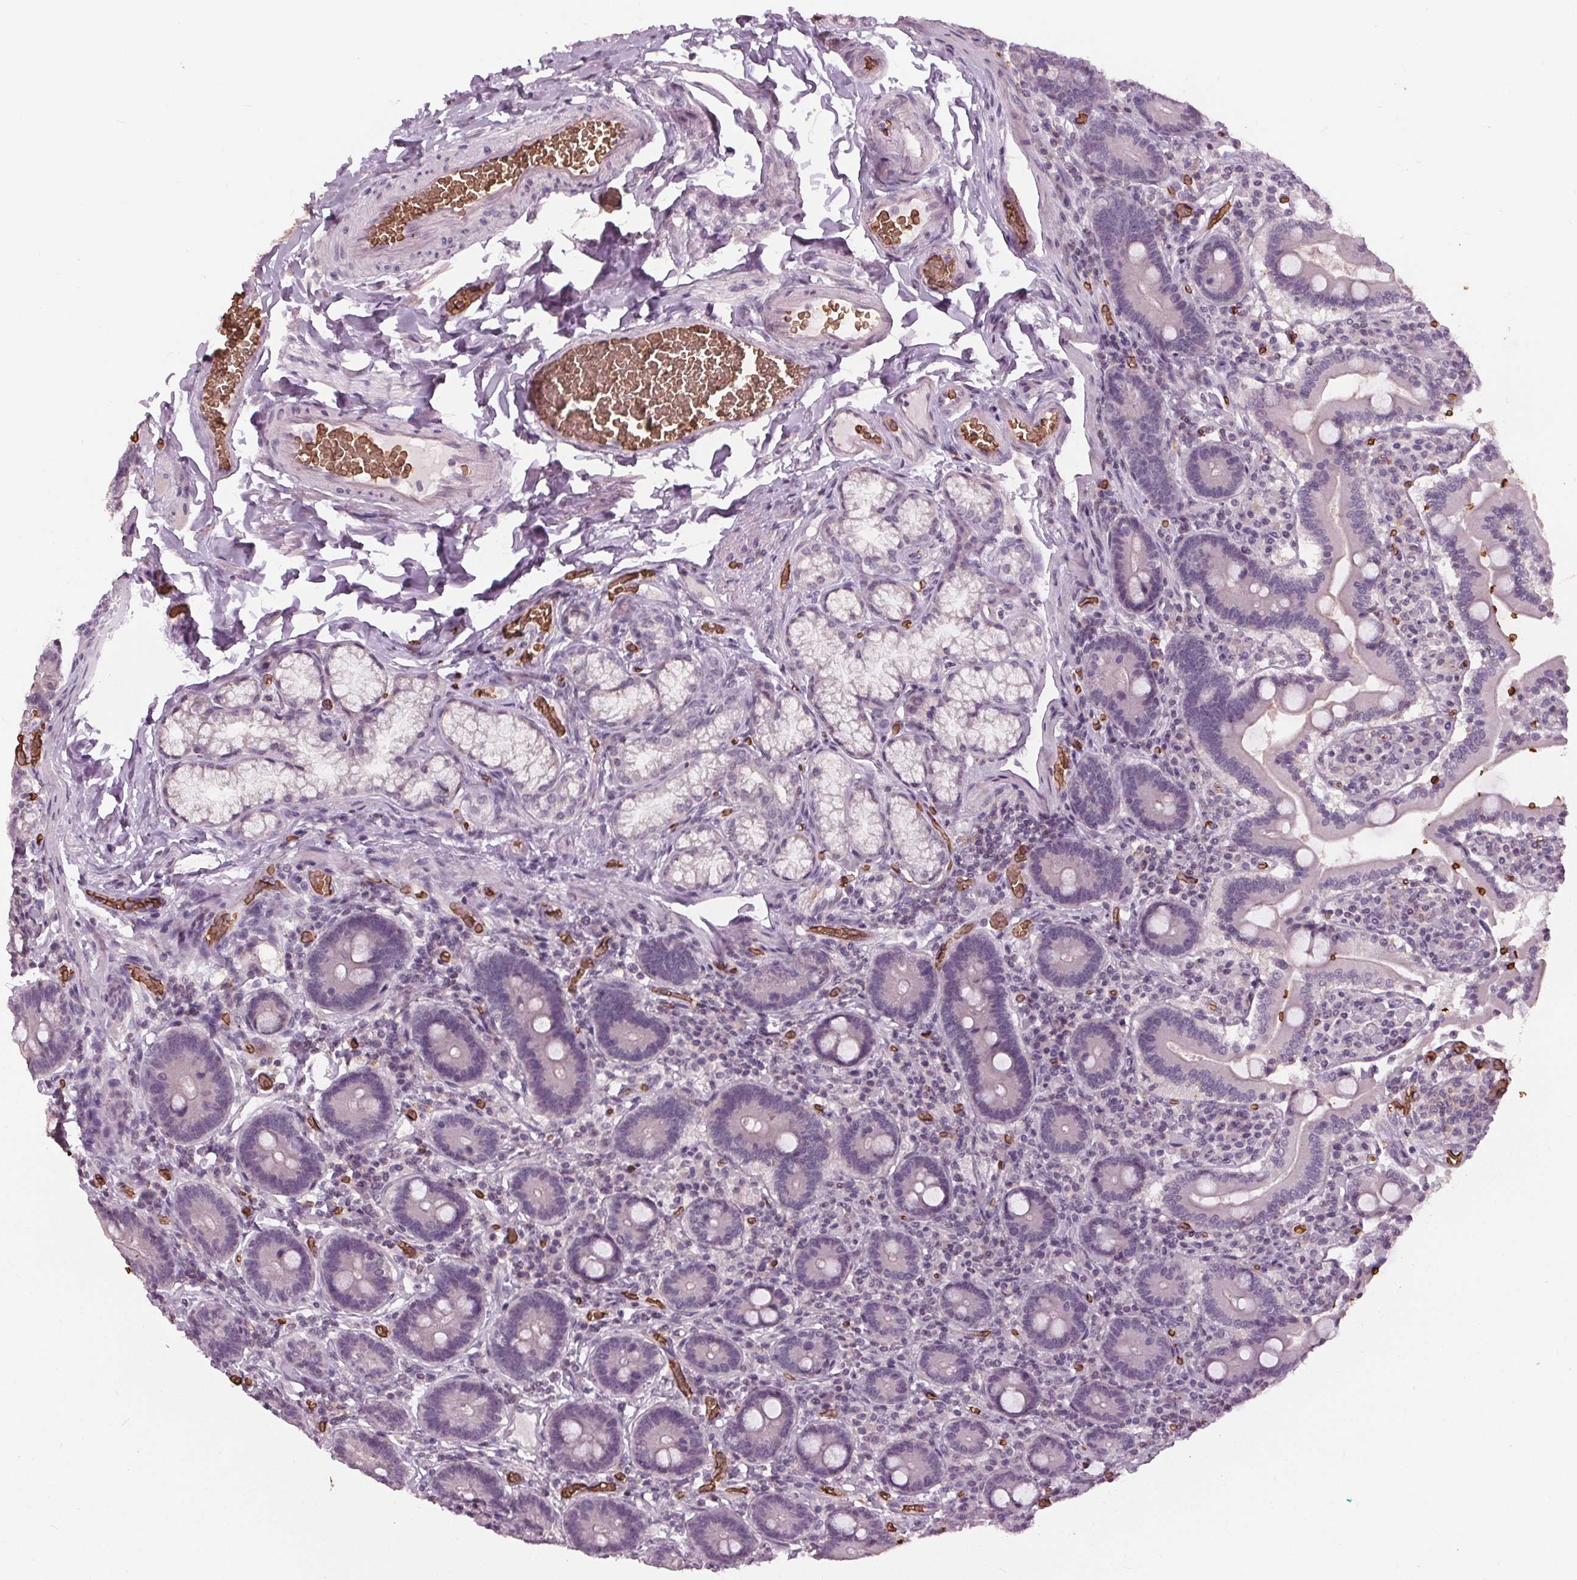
{"staining": {"intensity": "negative", "quantity": "none", "location": "none"}, "tissue": "duodenum", "cell_type": "Glandular cells", "image_type": "normal", "snomed": [{"axis": "morphology", "description": "Normal tissue, NOS"}, {"axis": "topography", "description": "Duodenum"}], "caption": "IHC of normal human duodenum exhibits no positivity in glandular cells.", "gene": "SLC4A1", "patient": {"sex": "female", "age": 62}}